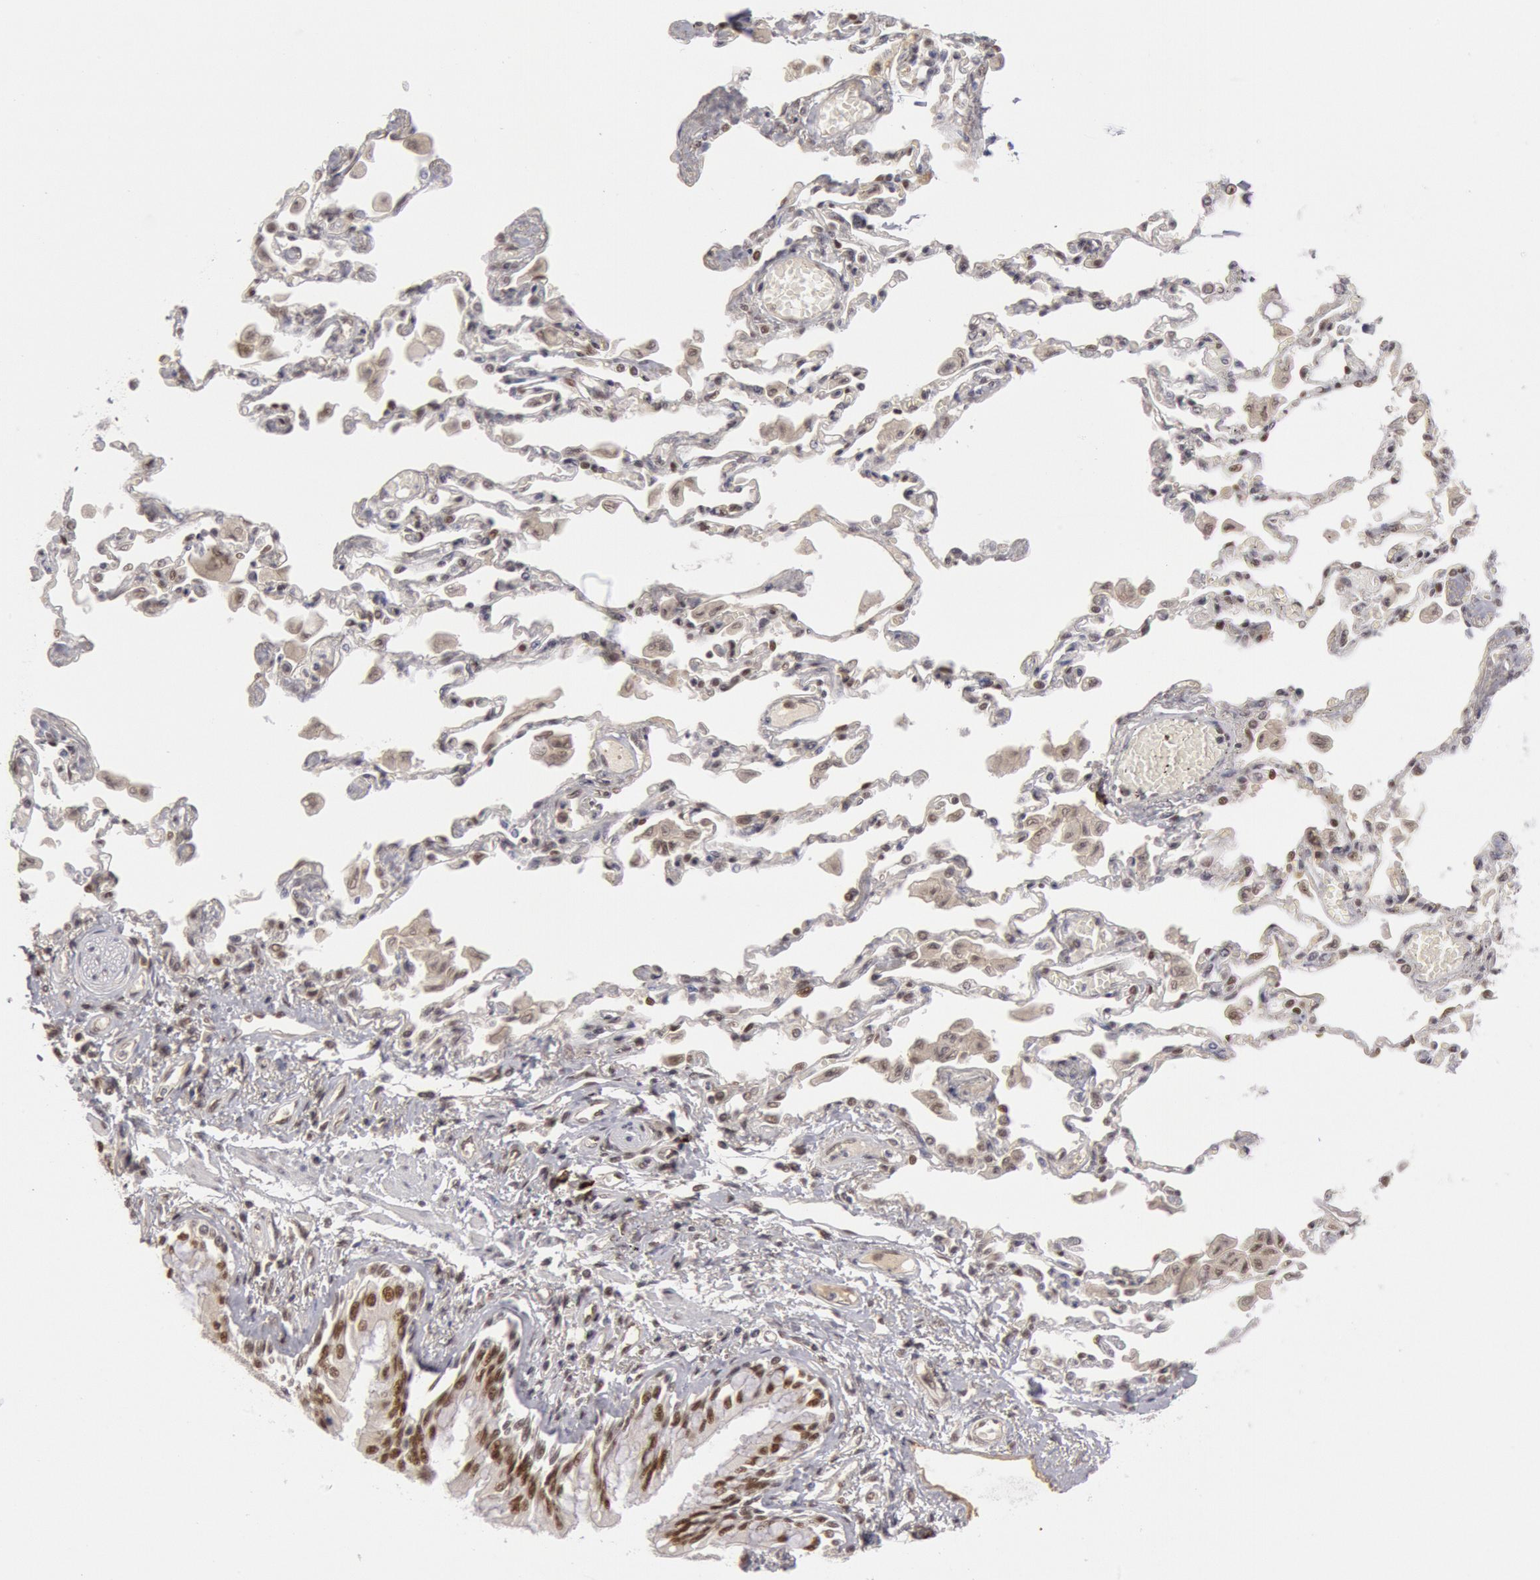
{"staining": {"intensity": "moderate", "quantity": "25%-75%", "location": "nuclear"}, "tissue": "adipose tissue", "cell_type": "Adipocytes", "image_type": "normal", "snomed": [{"axis": "morphology", "description": "Normal tissue, NOS"}, {"axis": "morphology", "description": "Adenocarcinoma, NOS"}, {"axis": "topography", "description": "Cartilage tissue"}, {"axis": "topography", "description": "Lung"}], "caption": "Immunohistochemical staining of unremarkable adipose tissue demonstrates 25%-75% levels of moderate nuclear protein expression in about 25%-75% of adipocytes. The staining was performed using DAB (3,3'-diaminobenzidine), with brown indicating positive protein expression. Nuclei are stained blue with hematoxylin.", "gene": "PPP4R3B", "patient": {"sex": "female", "age": 67}}